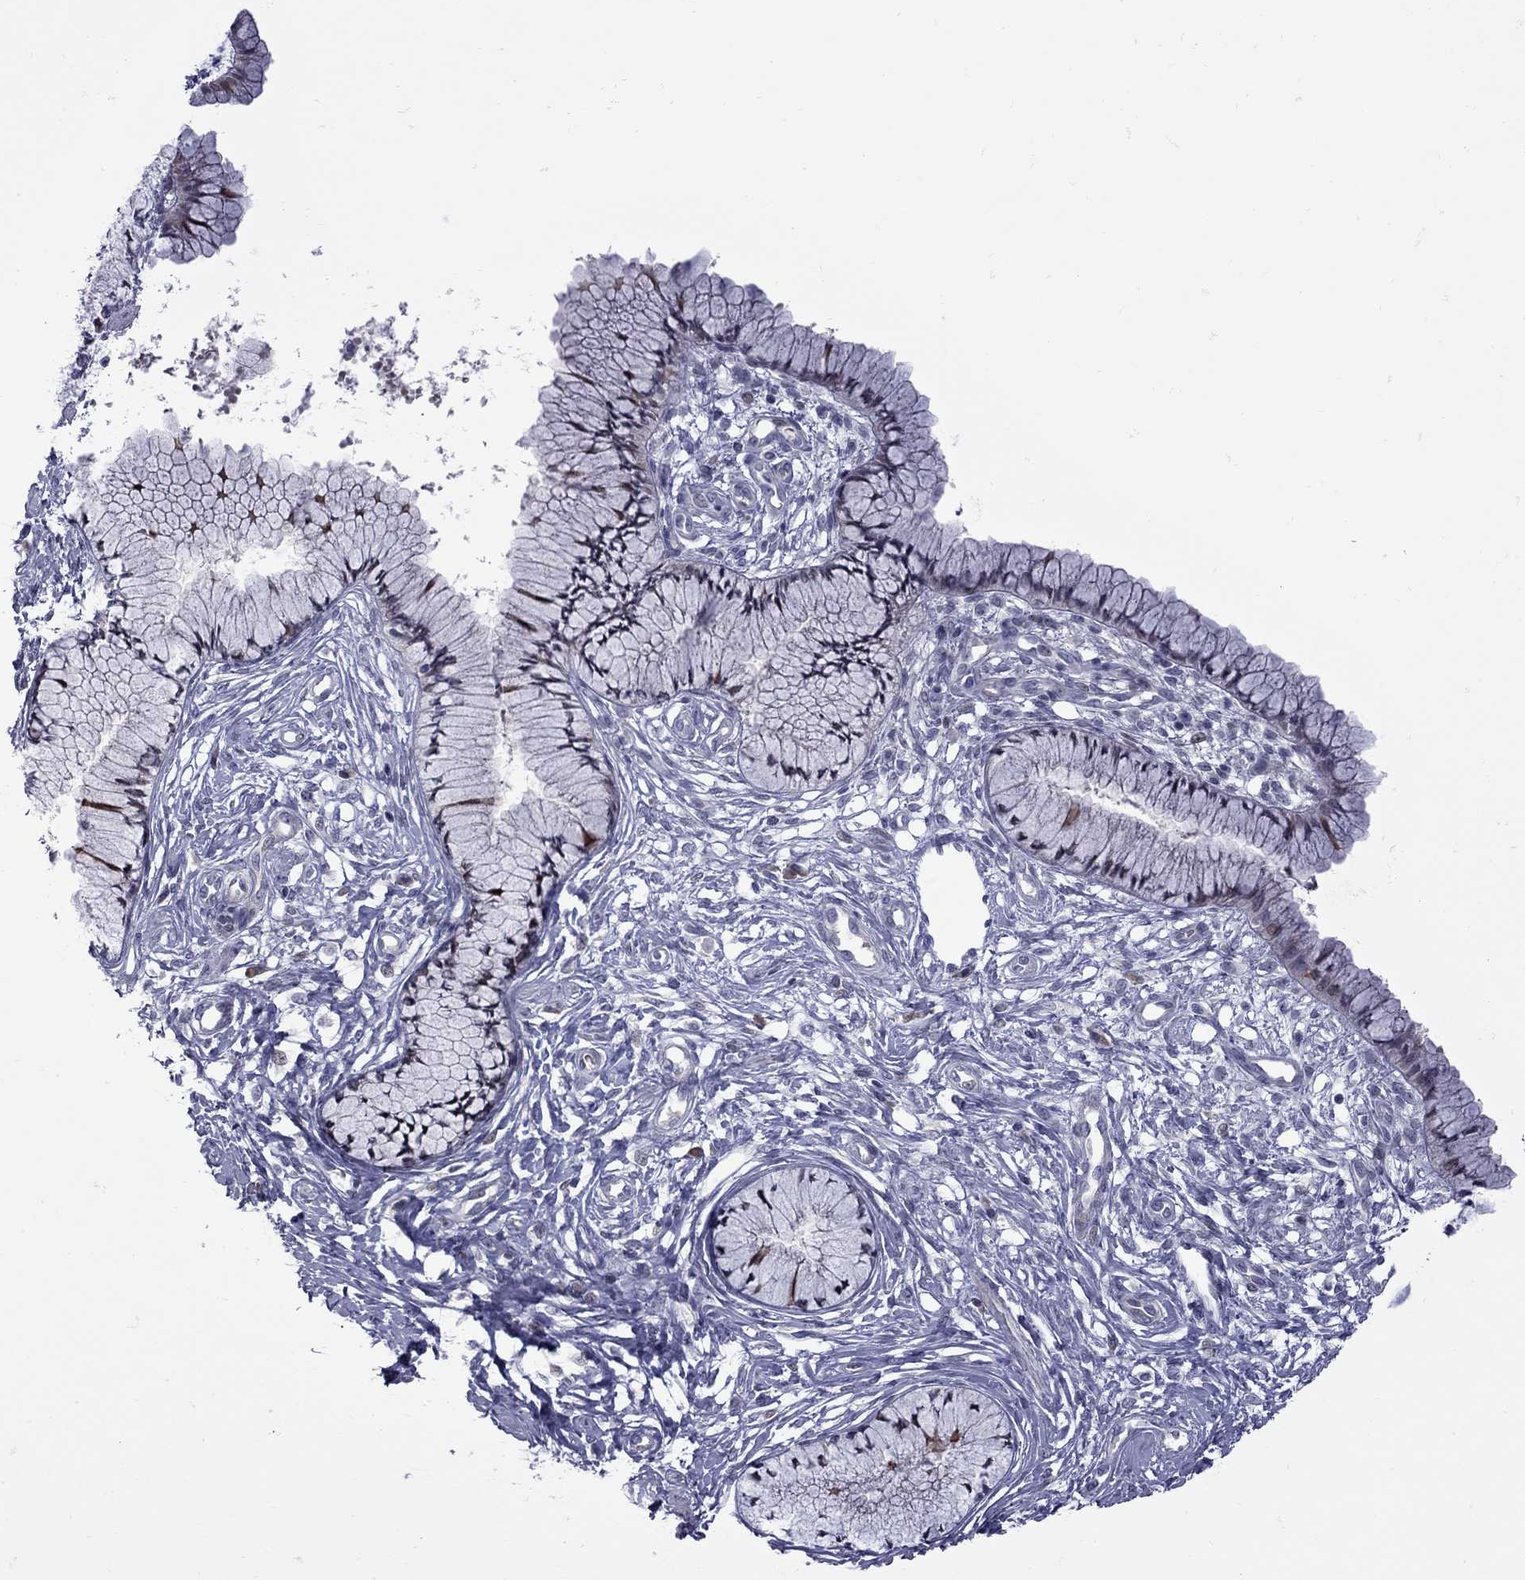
{"staining": {"intensity": "negative", "quantity": "none", "location": "none"}, "tissue": "cervix", "cell_type": "Glandular cells", "image_type": "normal", "snomed": [{"axis": "morphology", "description": "Normal tissue, NOS"}, {"axis": "topography", "description": "Cervix"}], "caption": "Normal cervix was stained to show a protein in brown. There is no significant expression in glandular cells.", "gene": "NRARP", "patient": {"sex": "female", "age": 37}}